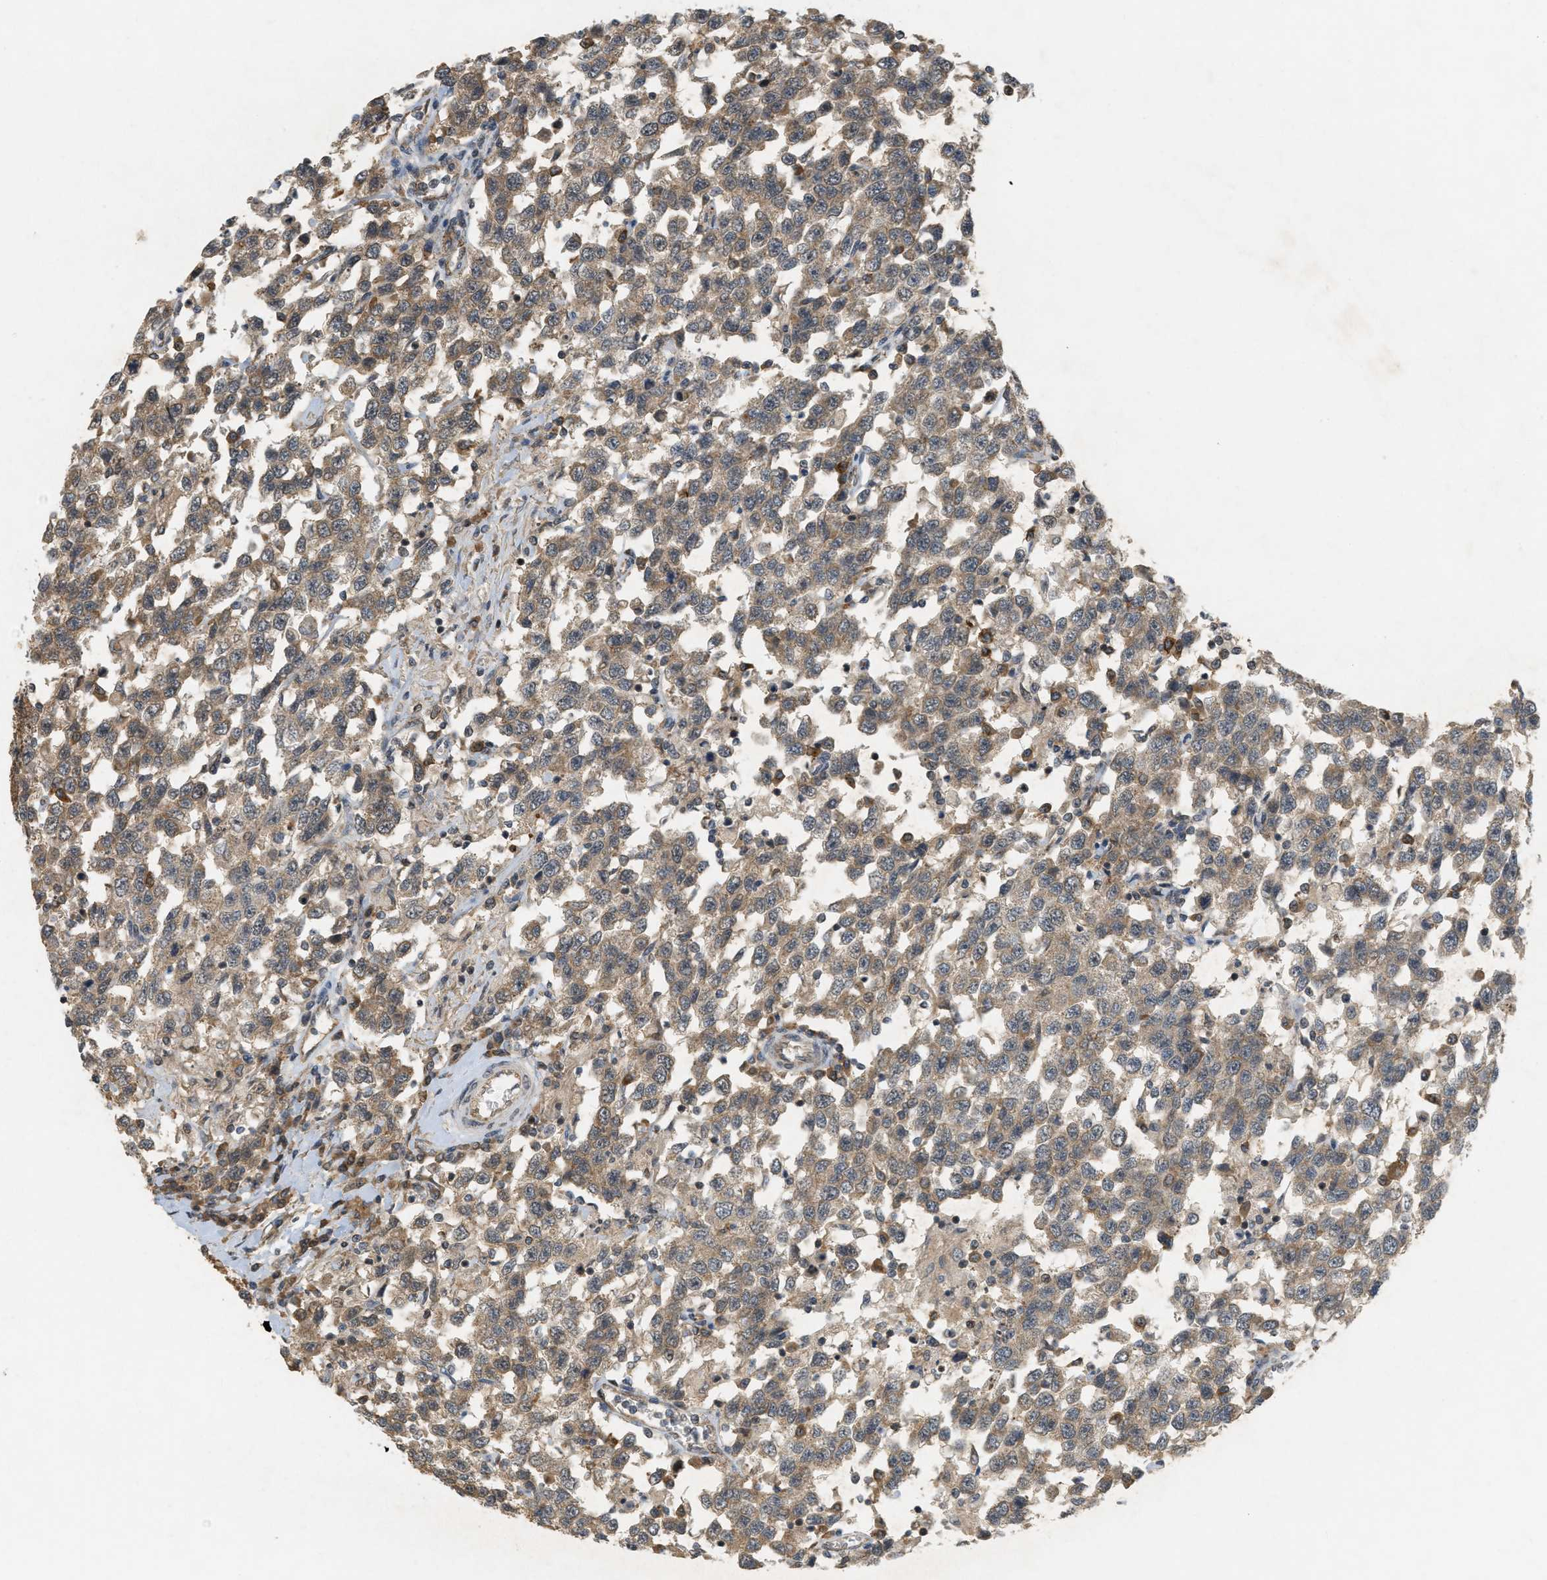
{"staining": {"intensity": "moderate", "quantity": ">75%", "location": "cytoplasmic/membranous"}, "tissue": "testis cancer", "cell_type": "Tumor cells", "image_type": "cancer", "snomed": [{"axis": "morphology", "description": "Seminoma, NOS"}, {"axis": "topography", "description": "Testis"}], "caption": "High-magnification brightfield microscopy of testis cancer (seminoma) stained with DAB (brown) and counterstained with hematoxylin (blue). tumor cells exhibit moderate cytoplasmic/membranous positivity is identified in approximately>75% of cells.", "gene": "PRKD1", "patient": {"sex": "male", "age": 41}}